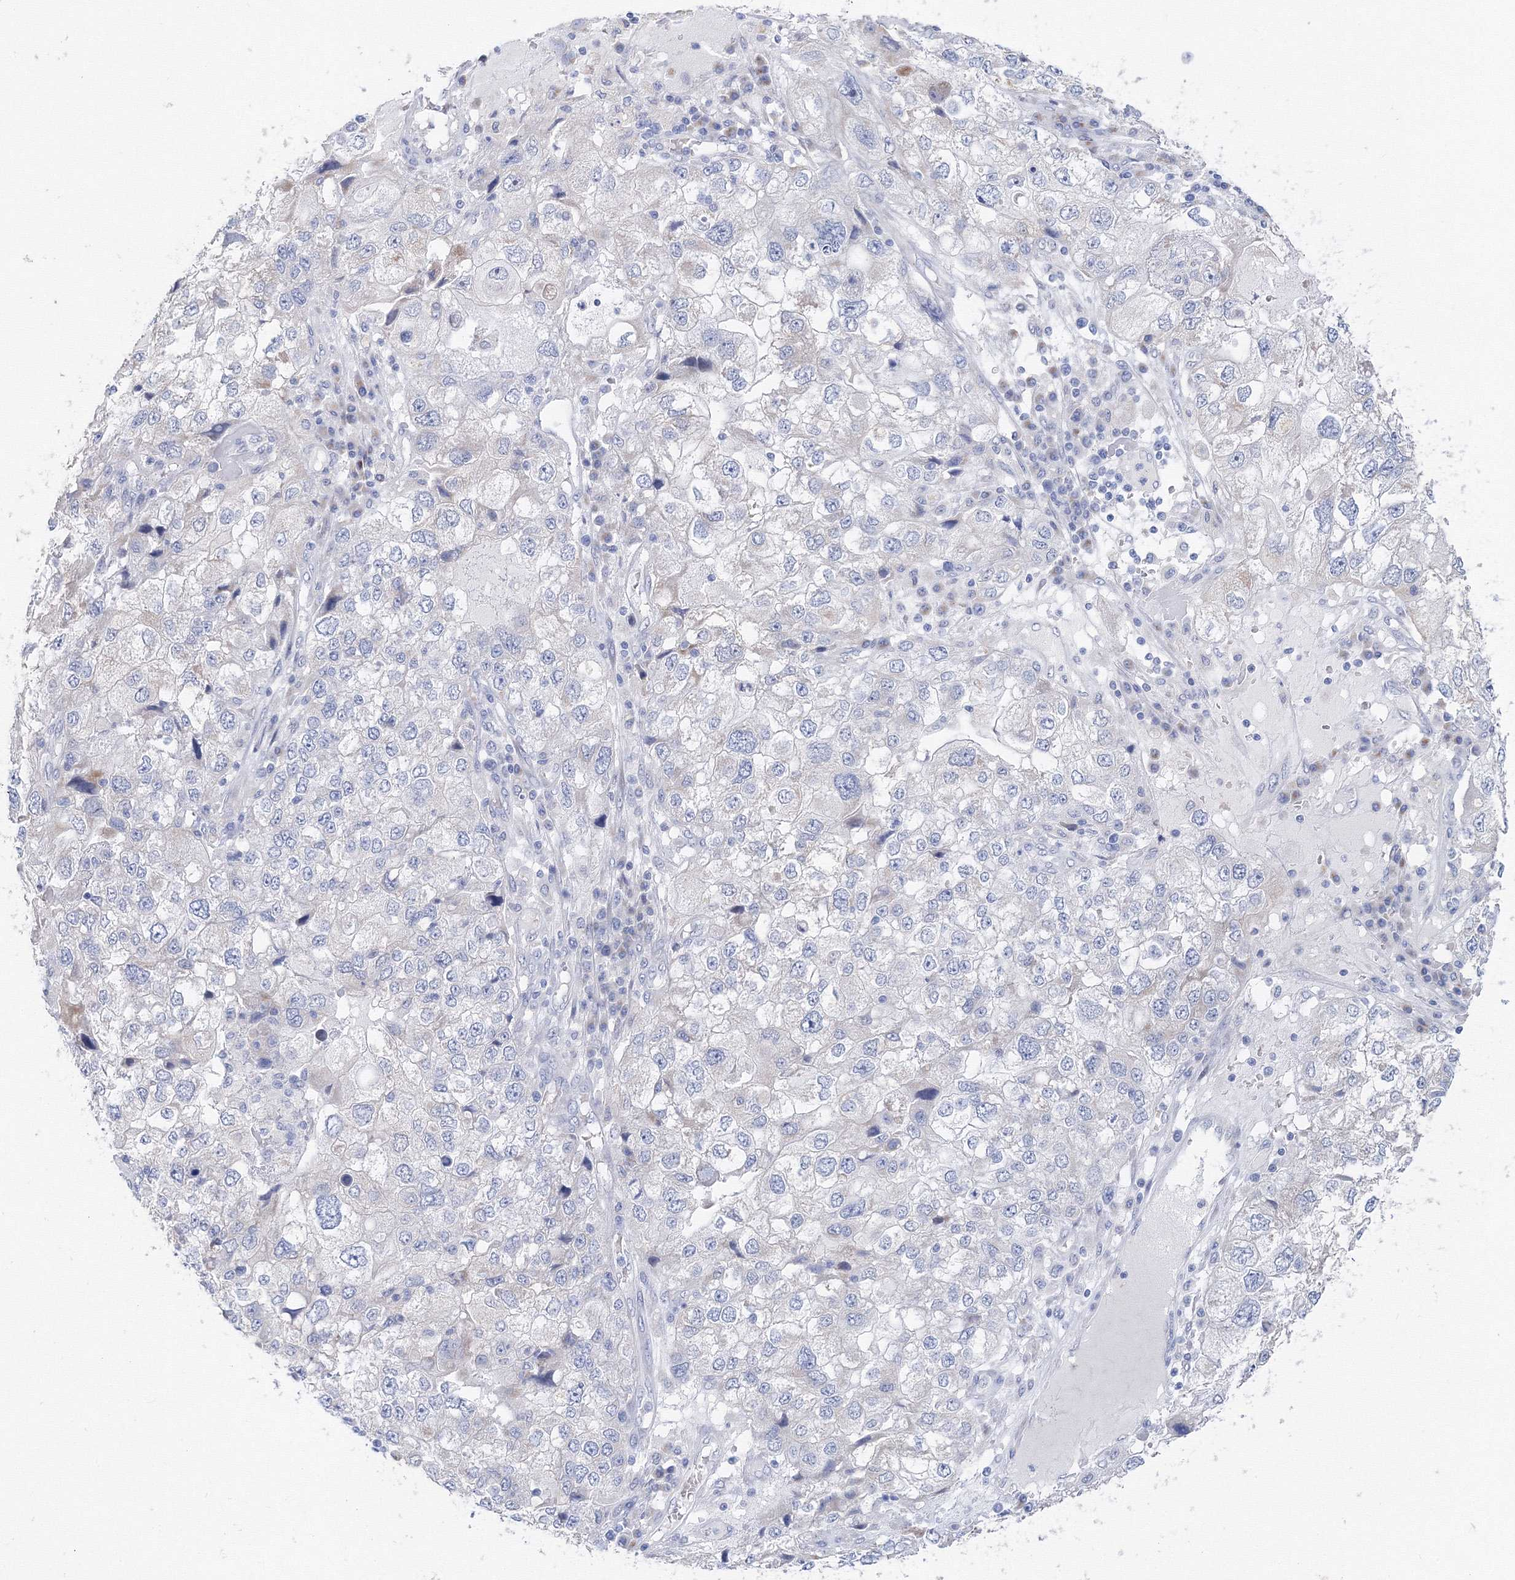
{"staining": {"intensity": "negative", "quantity": "none", "location": "none"}, "tissue": "endometrial cancer", "cell_type": "Tumor cells", "image_type": "cancer", "snomed": [{"axis": "morphology", "description": "Adenocarcinoma, NOS"}, {"axis": "topography", "description": "Endometrium"}], "caption": "This is a photomicrograph of immunohistochemistry staining of adenocarcinoma (endometrial), which shows no expression in tumor cells.", "gene": "TAMM41", "patient": {"sex": "female", "age": 49}}